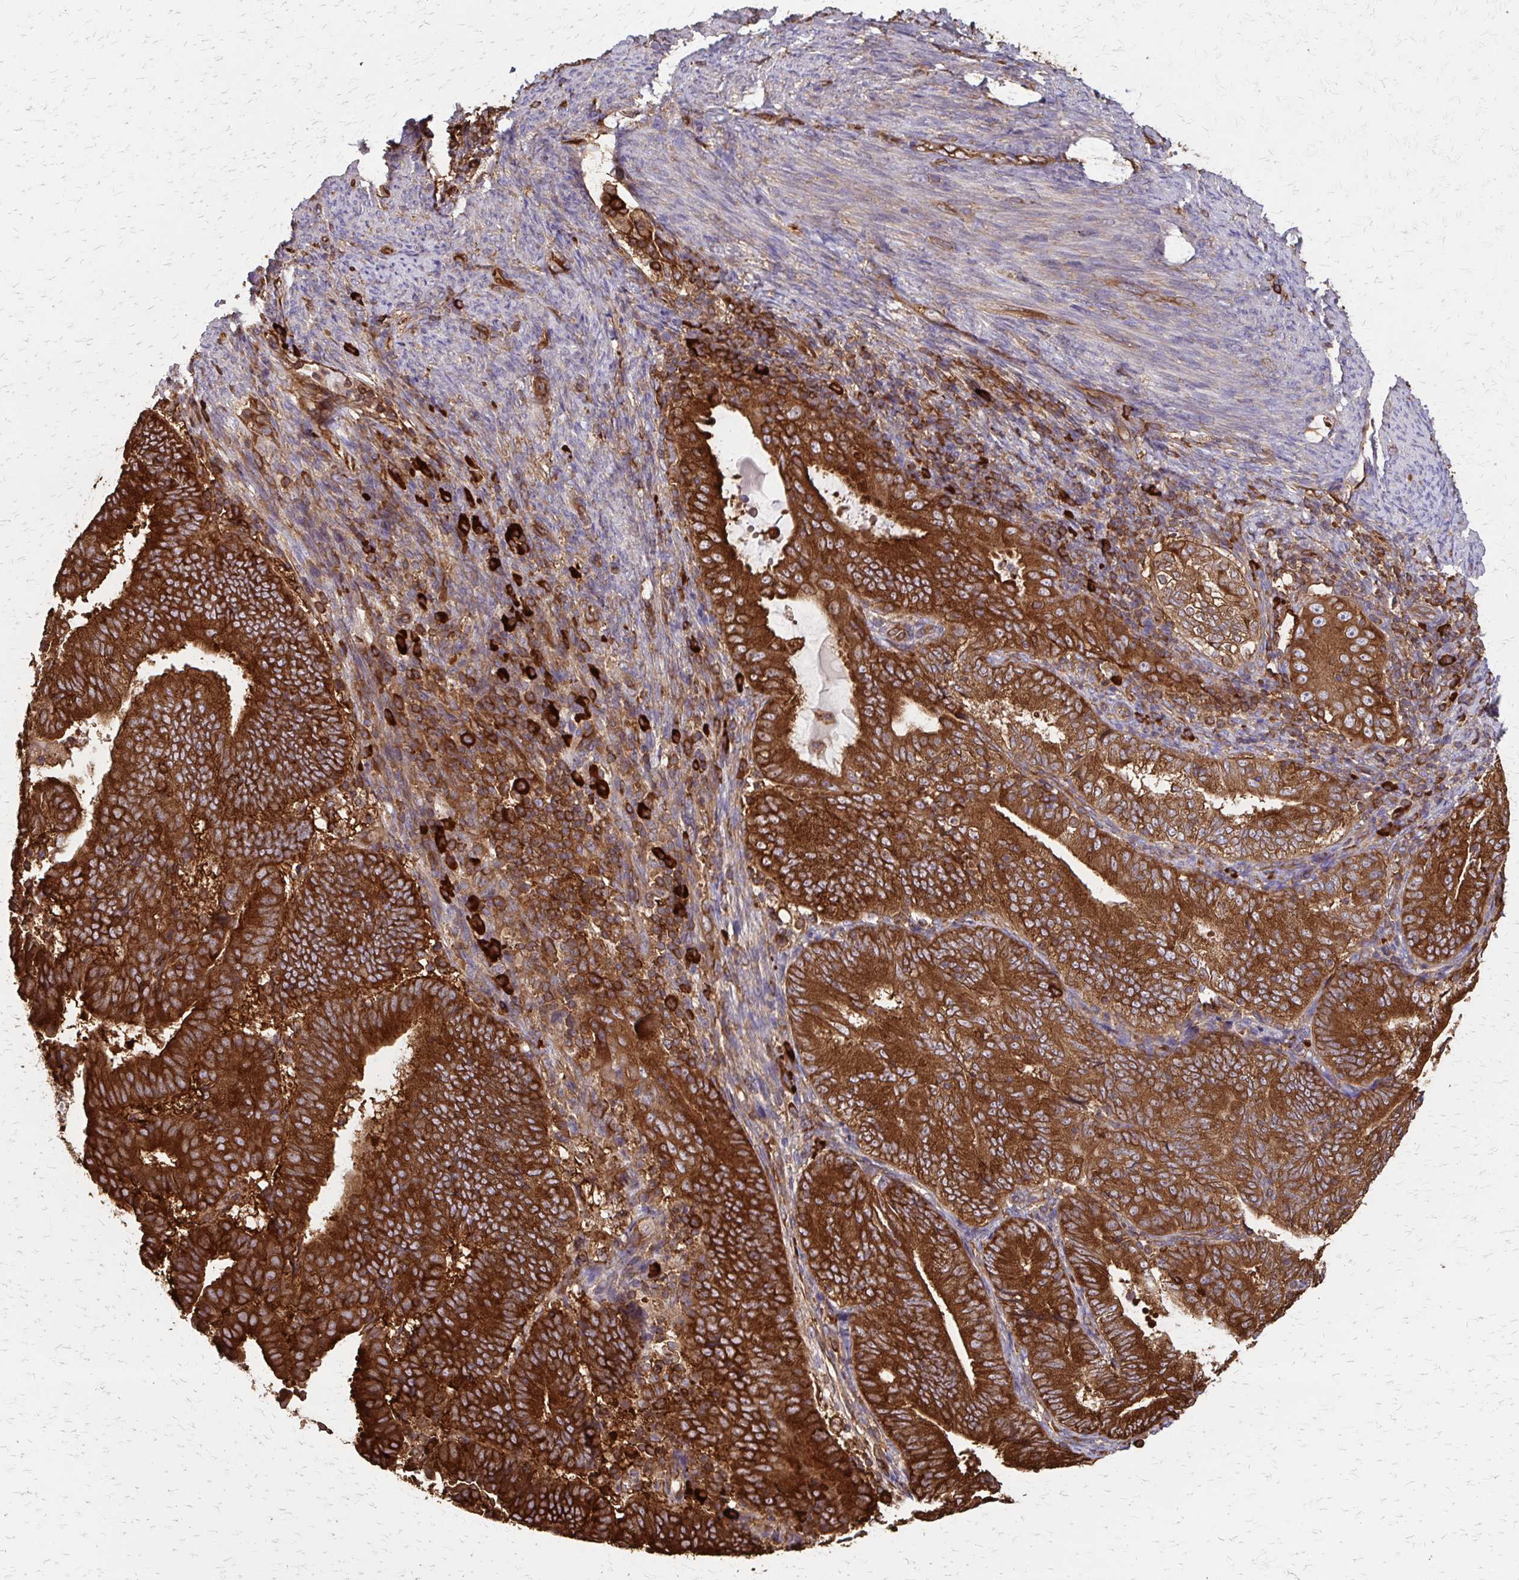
{"staining": {"intensity": "strong", "quantity": ">75%", "location": "cytoplasmic/membranous"}, "tissue": "endometrial cancer", "cell_type": "Tumor cells", "image_type": "cancer", "snomed": [{"axis": "morphology", "description": "Adenocarcinoma, NOS"}, {"axis": "topography", "description": "Endometrium"}], "caption": "Immunohistochemistry of endometrial adenocarcinoma demonstrates high levels of strong cytoplasmic/membranous staining in about >75% of tumor cells.", "gene": "EEF2", "patient": {"sex": "female", "age": 70}}